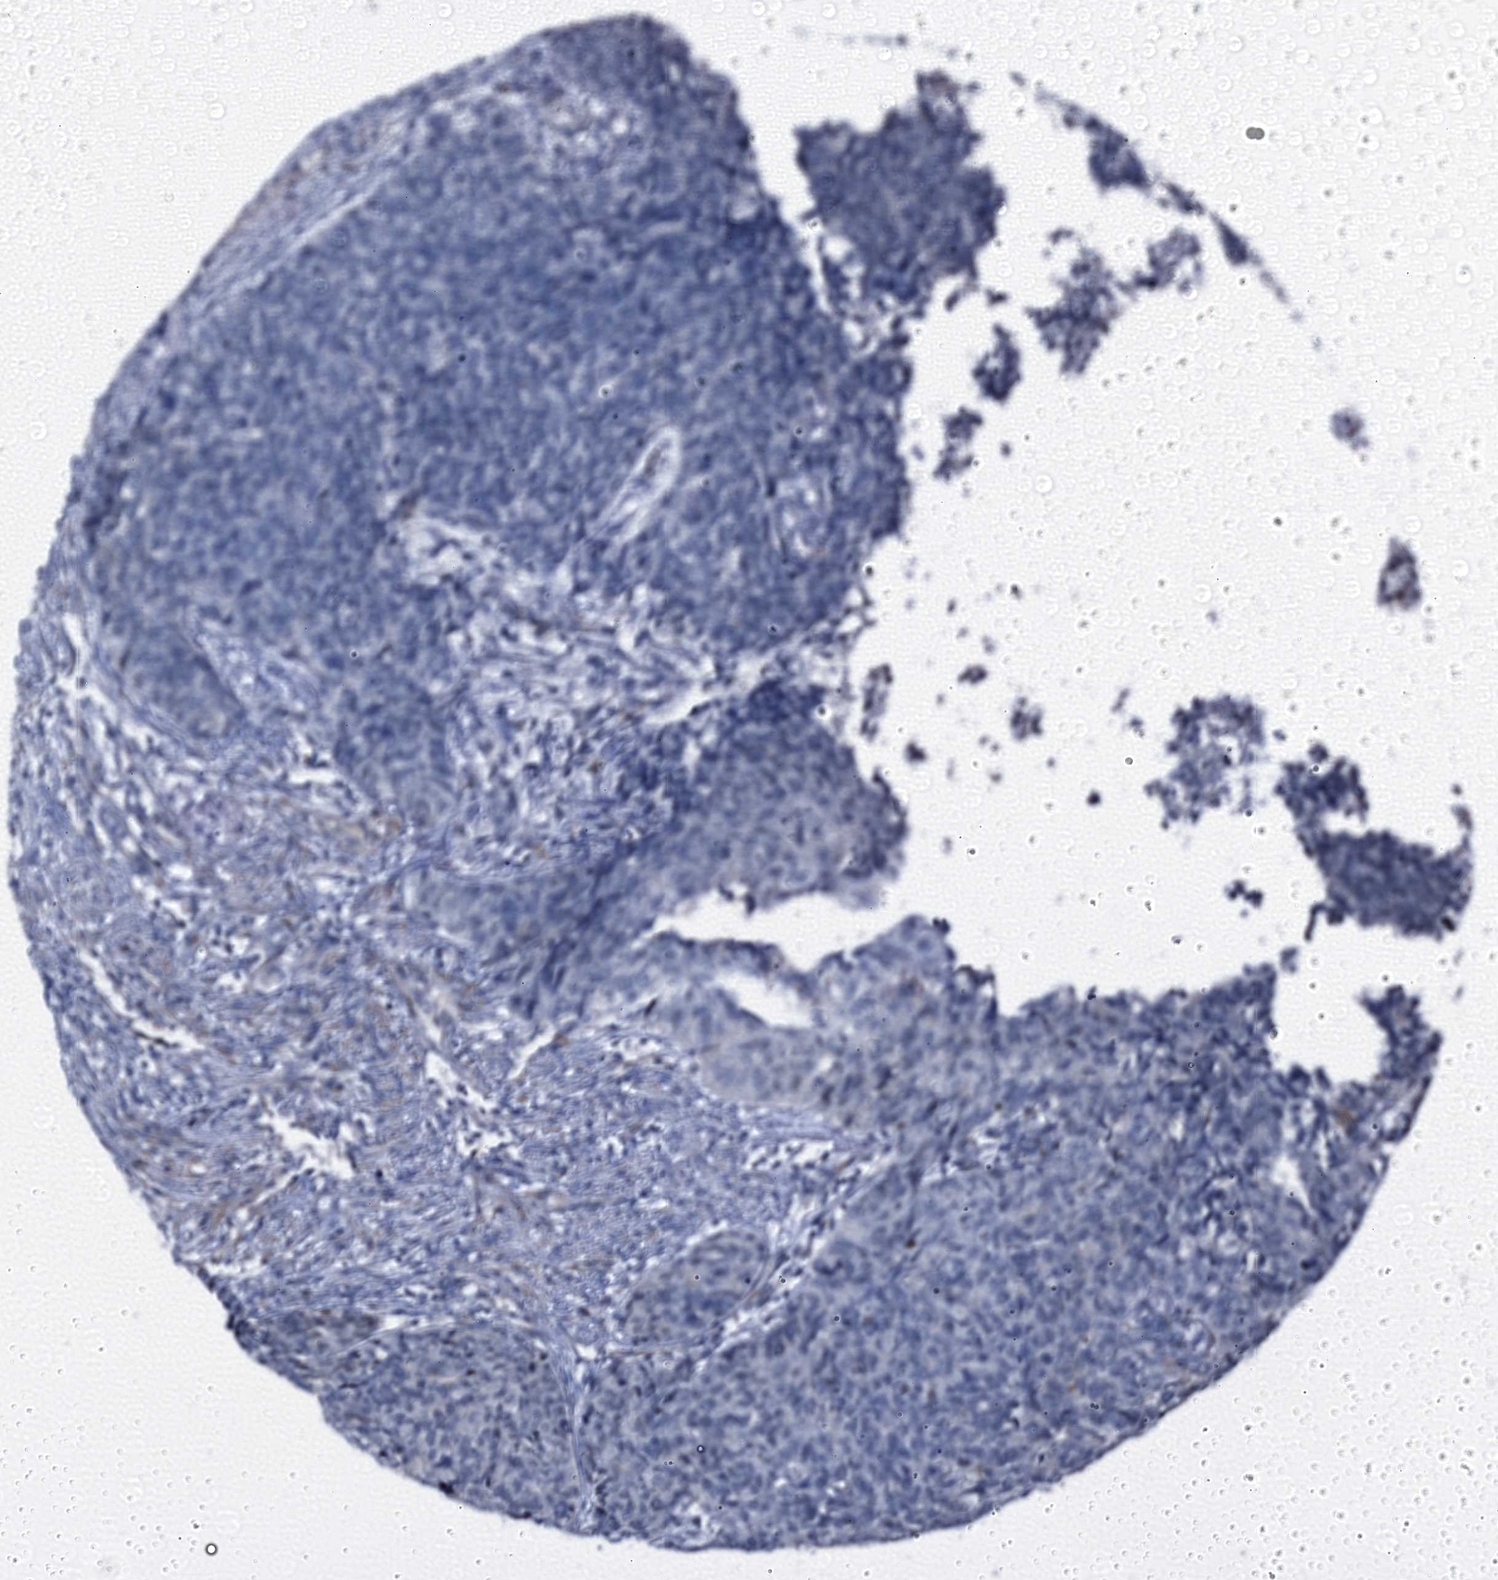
{"staining": {"intensity": "negative", "quantity": "none", "location": "none"}, "tissue": "cervical cancer", "cell_type": "Tumor cells", "image_type": "cancer", "snomed": [{"axis": "morphology", "description": "Squamous cell carcinoma, NOS"}, {"axis": "topography", "description": "Cervix"}], "caption": "High power microscopy image of an IHC image of cervical cancer, revealing no significant staining in tumor cells.", "gene": "EMG1", "patient": {"sex": "female", "age": 63}}